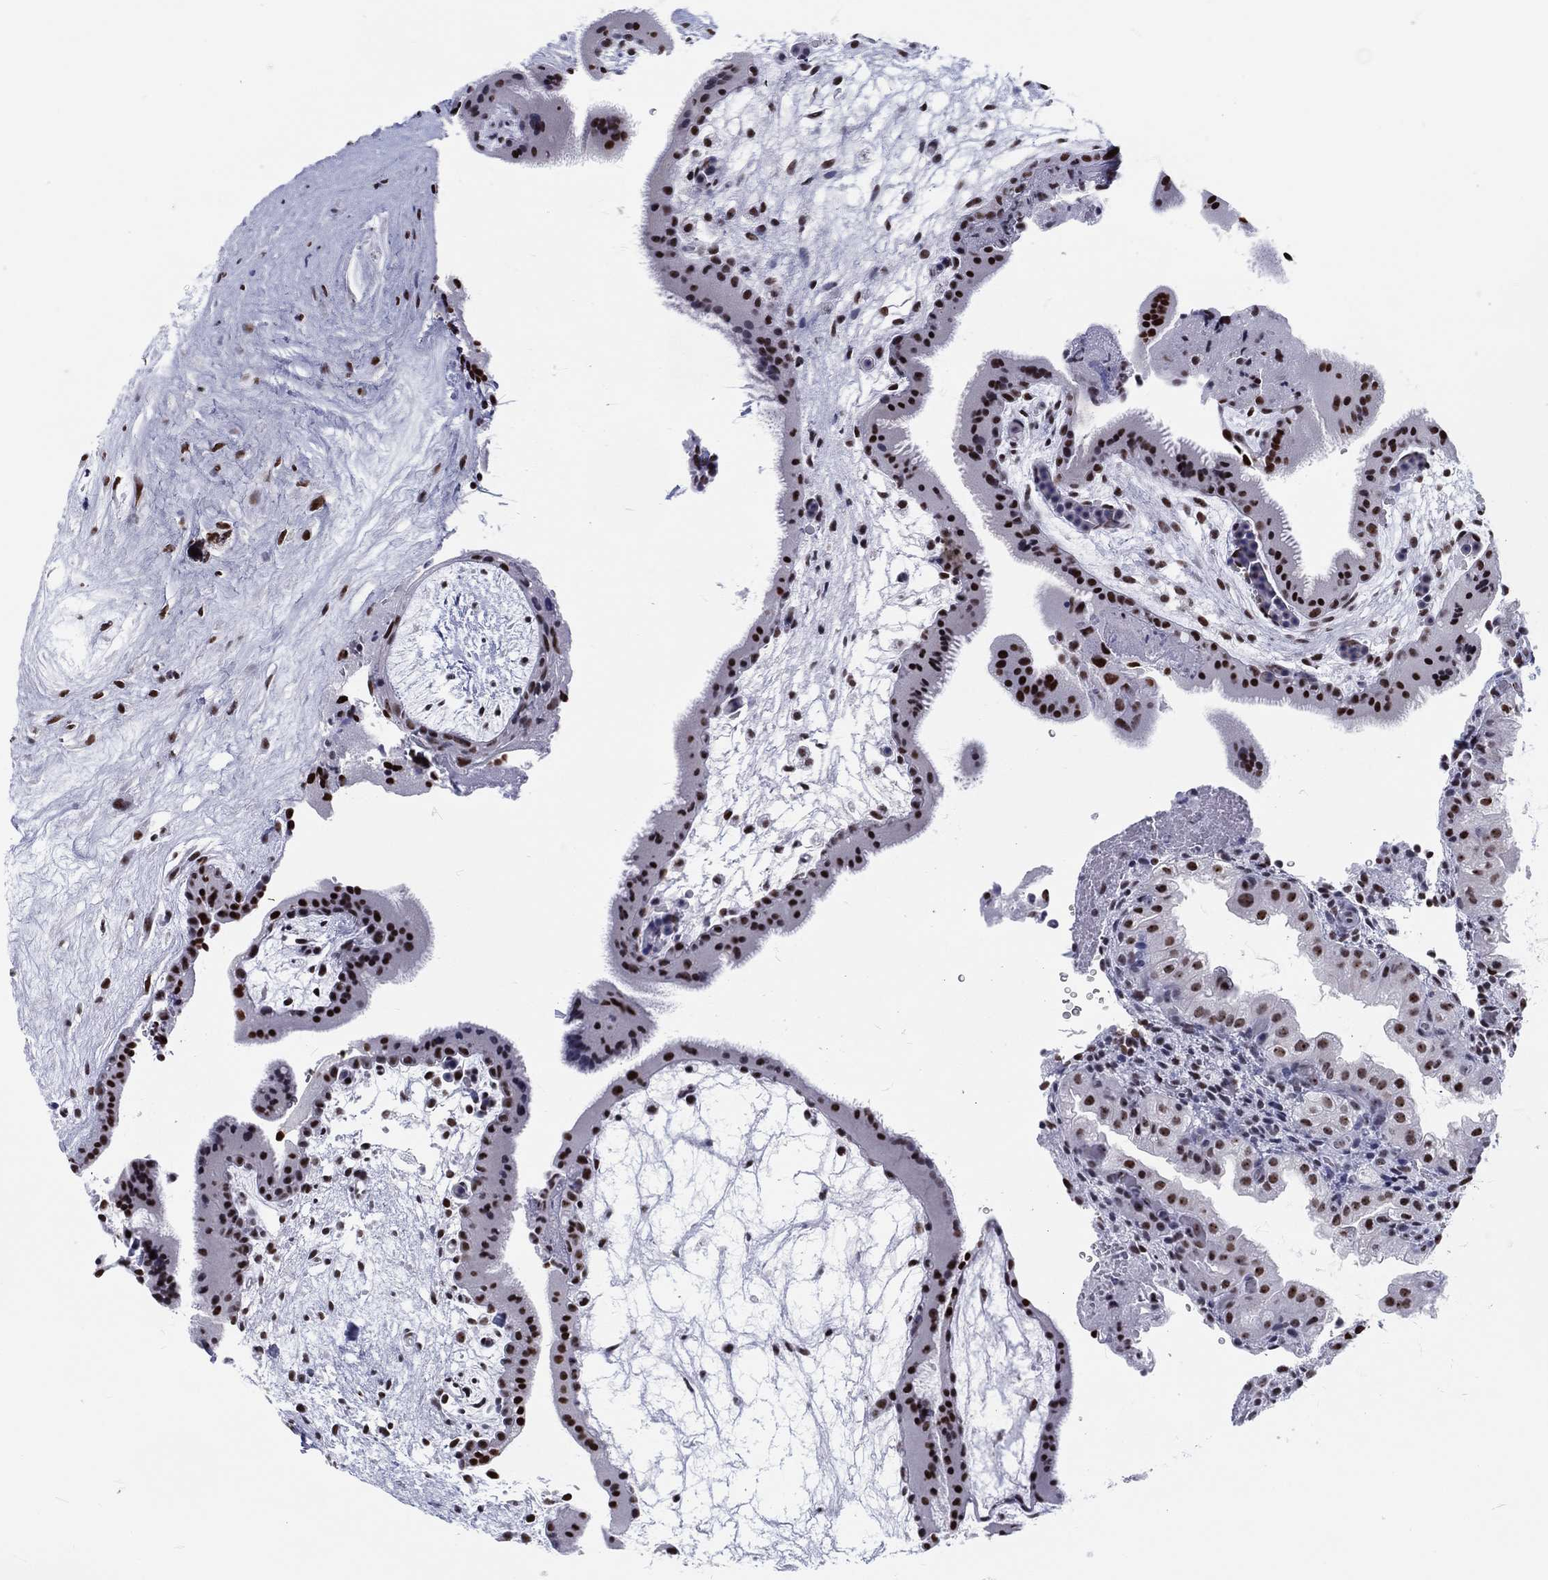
{"staining": {"intensity": "negative", "quantity": "none", "location": "none"}, "tissue": "placenta", "cell_type": "Decidual cells", "image_type": "normal", "snomed": [{"axis": "morphology", "description": "Normal tissue, NOS"}, {"axis": "topography", "description": "Placenta"}], "caption": "DAB immunohistochemical staining of benign human placenta displays no significant positivity in decidual cells.", "gene": "MAPK8IP1", "patient": {"sex": "female", "age": 19}}